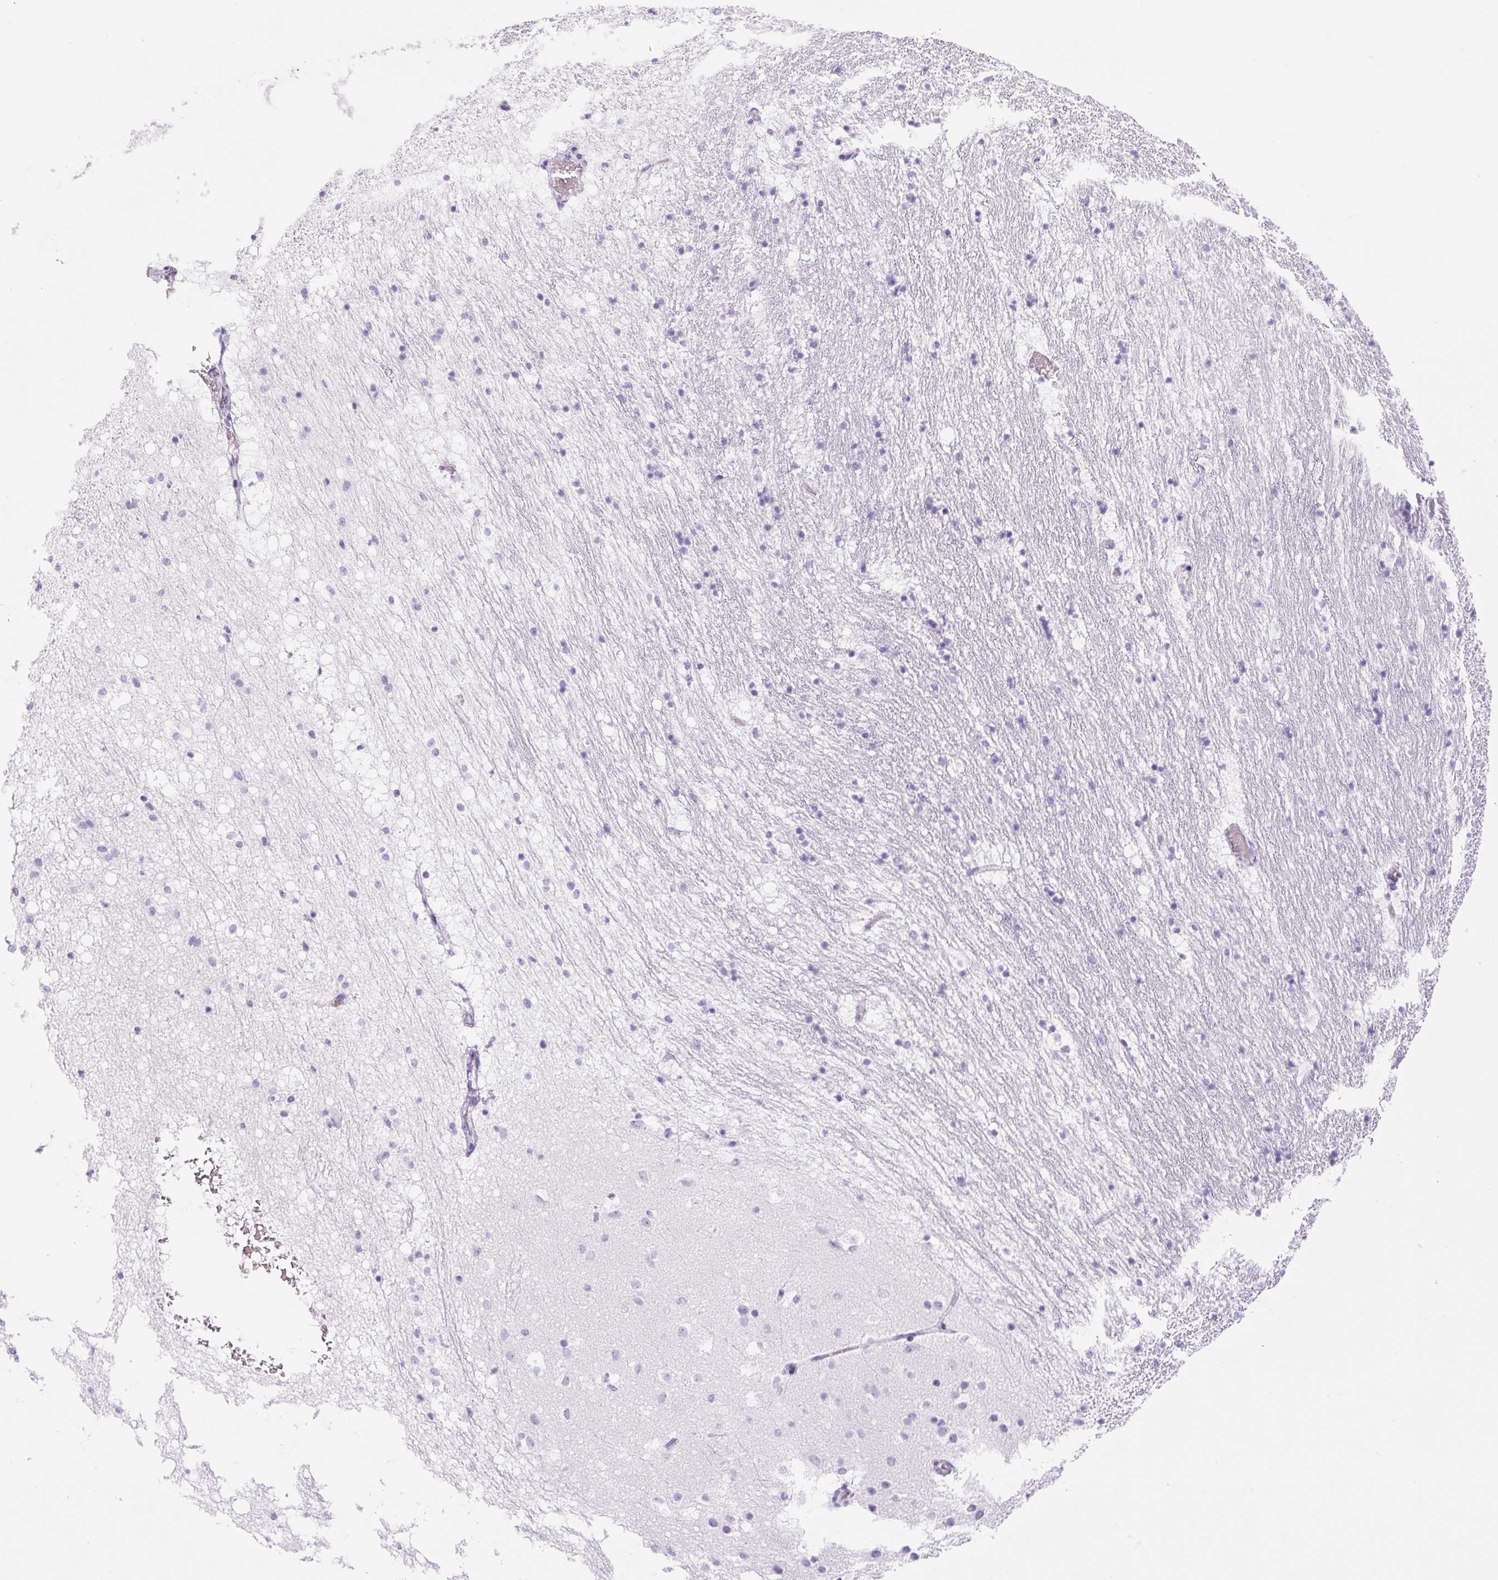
{"staining": {"intensity": "negative", "quantity": "none", "location": "none"}, "tissue": "caudate", "cell_type": "Glial cells", "image_type": "normal", "snomed": [{"axis": "morphology", "description": "Normal tissue, NOS"}, {"axis": "topography", "description": "Lateral ventricle wall"}], "caption": "IHC image of unremarkable caudate stained for a protein (brown), which demonstrates no staining in glial cells.", "gene": "RSPO4", "patient": {"sex": "male", "age": 37}}